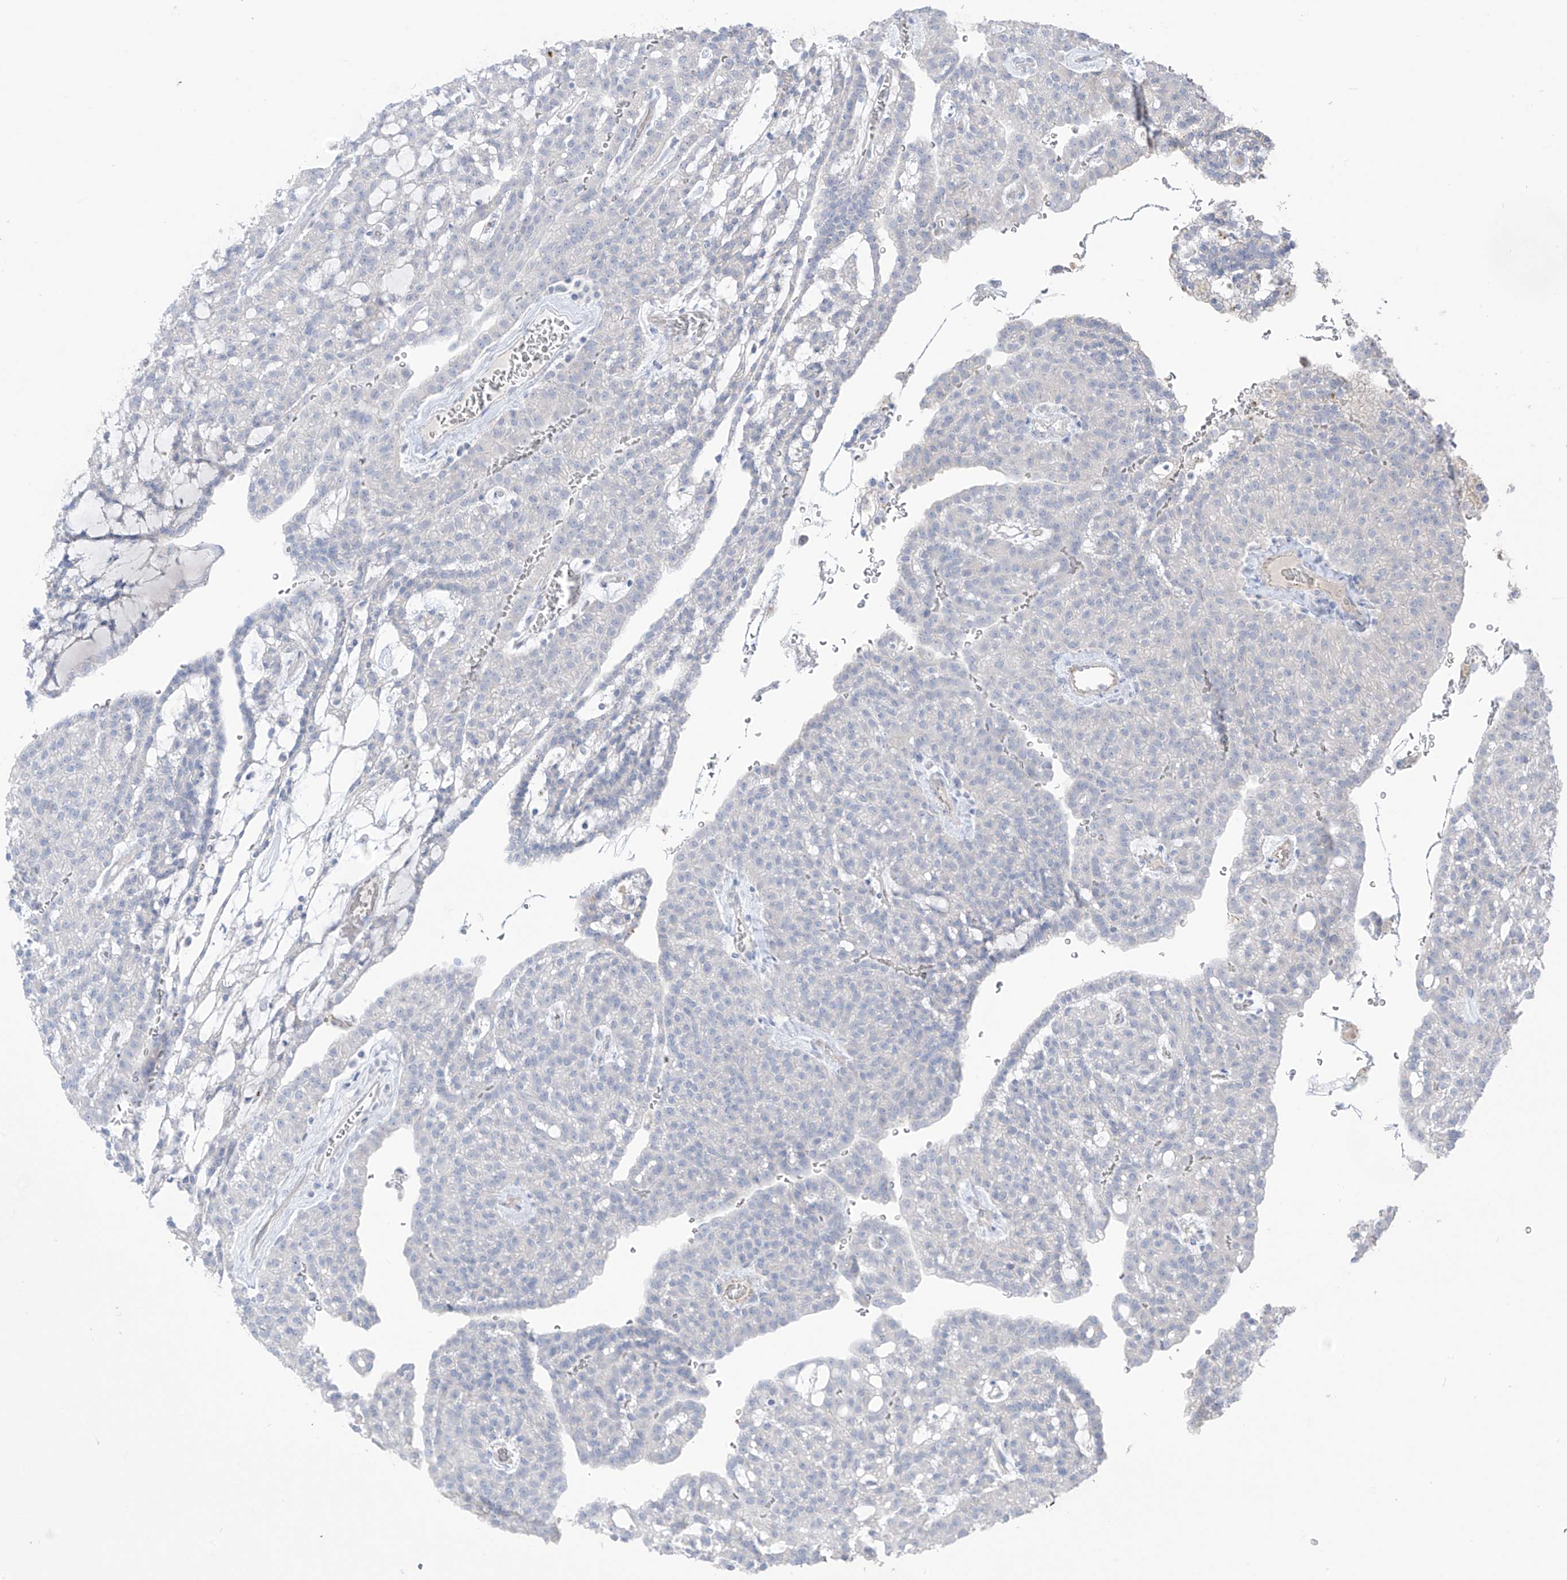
{"staining": {"intensity": "negative", "quantity": "none", "location": "none"}, "tissue": "renal cancer", "cell_type": "Tumor cells", "image_type": "cancer", "snomed": [{"axis": "morphology", "description": "Adenocarcinoma, NOS"}, {"axis": "topography", "description": "Kidney"}], "caption": "Renal cancer (adenocarcinoma) was stained to show a protein in brown. There is no significant staining in tumor cells. (Immunohistochemistry, brightfield microscopy, high magnification).", "gene": "ASPRV1", "patient": {"sex": "male", "age": 63}}